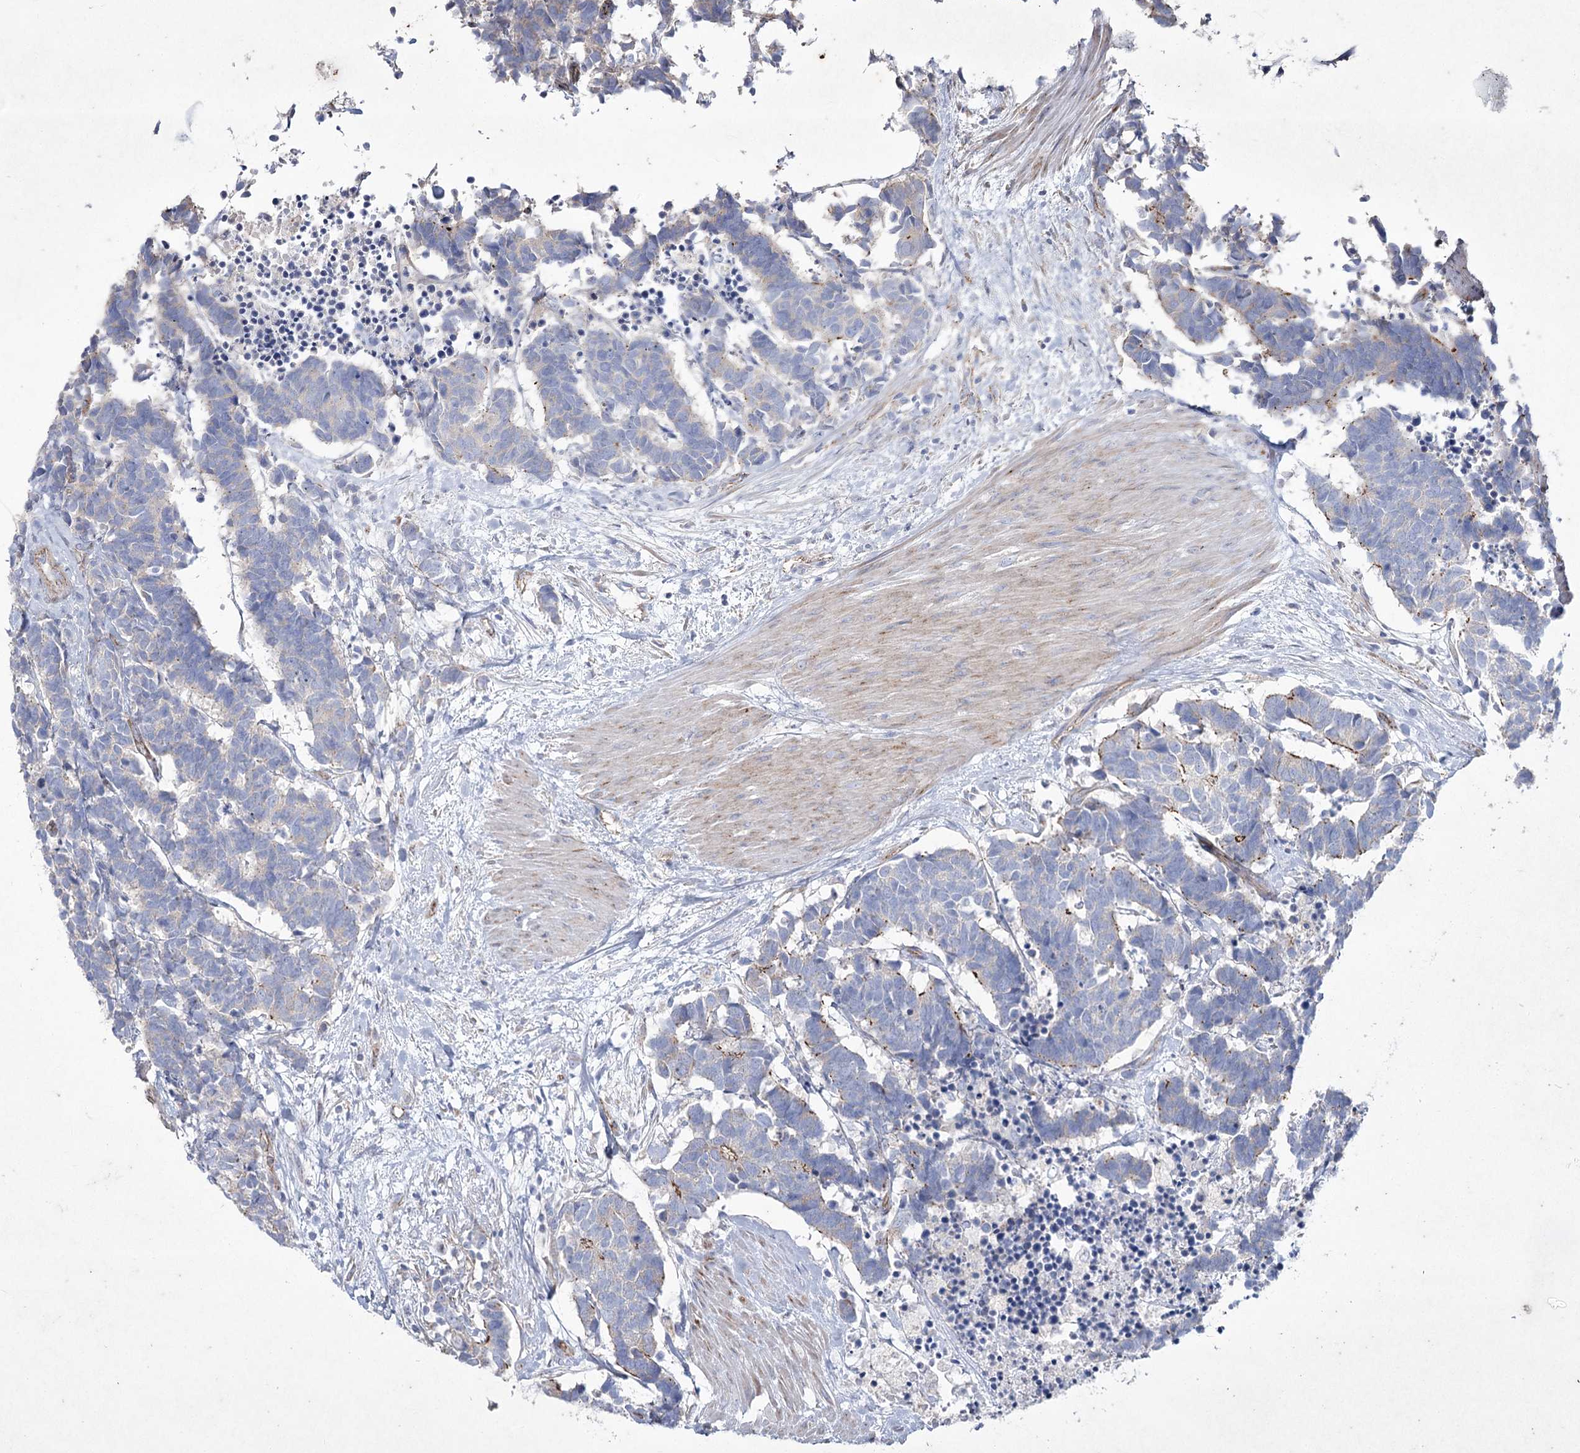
{"staining": {"intensity": "negative", "quantity": "none", "location": "none"}, "tissue": "carcinoid", "cell_type": "Tumor cells", "image_type": "cancer", "snomed": [{"axis": "morphology", "description": "Carcinoma, NOS"}, {"axis": "morphology", "description": "Carcinoid, malignant, NOS"}, {"axis": "topography", "description": "Urinary bladder"}], "caption": "A high-resolution histopathology image shows immunohistochemistry (IHC) staining of carcinoid, which demonstrates no significant positivity in tumor cells. (Stains: DAB IHC with hematoxylin counter stain, Microscopy: brightfield microscopy at high magnification).", "gene": "LDLRAD3", "patient": {"sex": "male", "age": 57}}